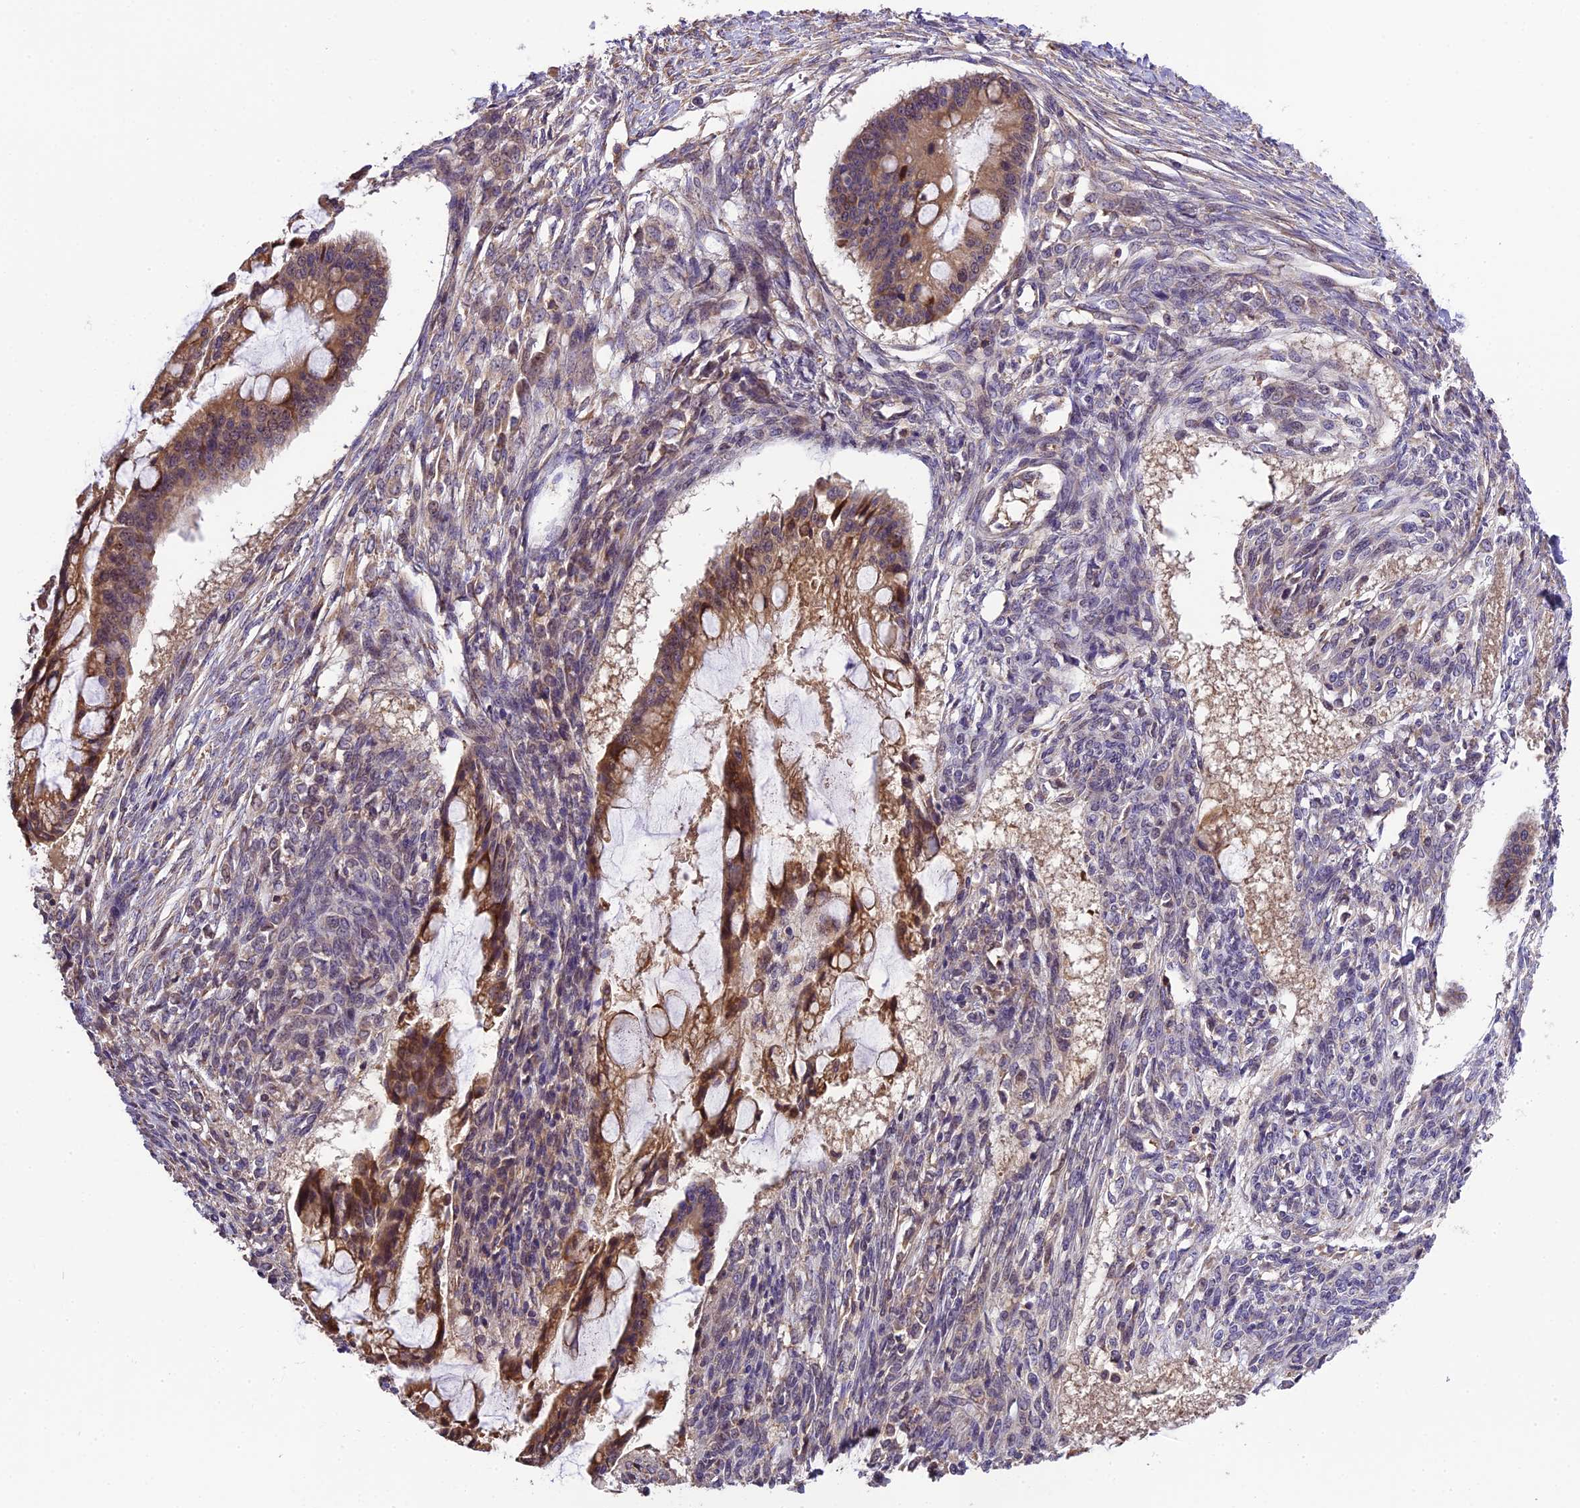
{"staining": {"intensity": "moderate", "quantity": ">75%", "location": "cytoplasmic/membranous"}, "tissue": "ovarian cancer", "cell_type": "Tumor cells", "image_type": "cancer", "snomed": [{"axis": "morphology", "description": "Cystadenocarcinoma, mucinous, NOS"}, {"axis": "topography", "description": "Ovary"}], "caption": "About >75% of tumor cells in ovarian cancer exhibit moderate cytoplasmic/membranous protein positivity as visualized by brown immunohistochemical staining.", "gene": "ABCC10", "patient": {"sex": "female", "age": 73}}